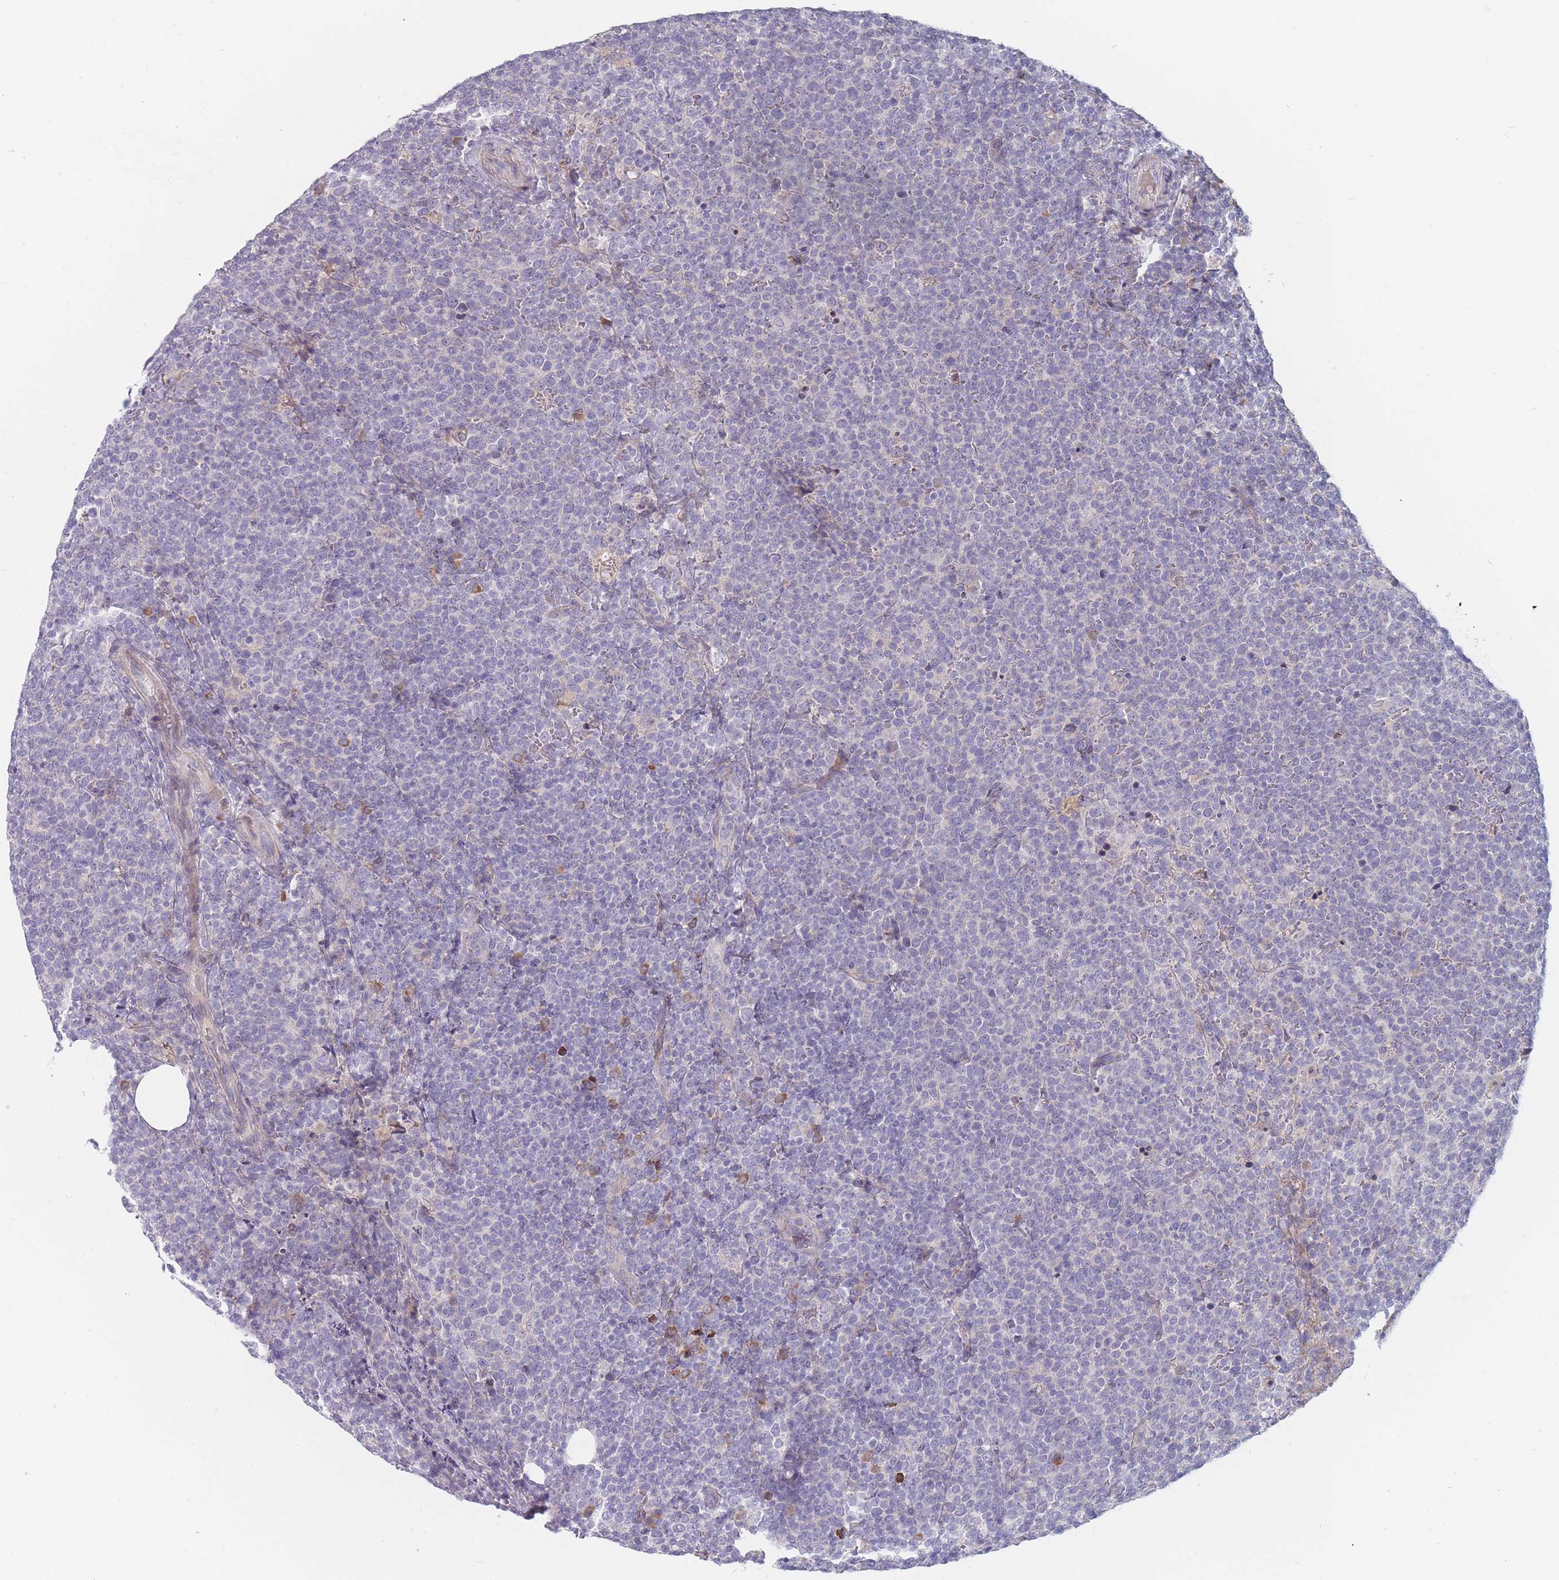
{"staining": {"intensity": "negative", "quantity": "none", "location": "none"}, "tissue": "lymphoma", "cell_type": "Tumor cells", "image_type": "cancer", "snomed": [{"axis": "morphology", "description": "Malignant lymphoma, non-Hodgkin's type, High grade"}, {"axis": "topography", "description": "Lymph node"}], "caption": "There is no significant positivity in tumor cells of high-grade malignant lymphoma, non-Hodgkin's type. The staining is performed using DAB (3,3'-diaminobenzidine) brown chromogen with nuclei counter-stained in using hematoxylin.", "gene": "SPATS1", "patient": {"sex": "male", "age": 61}}